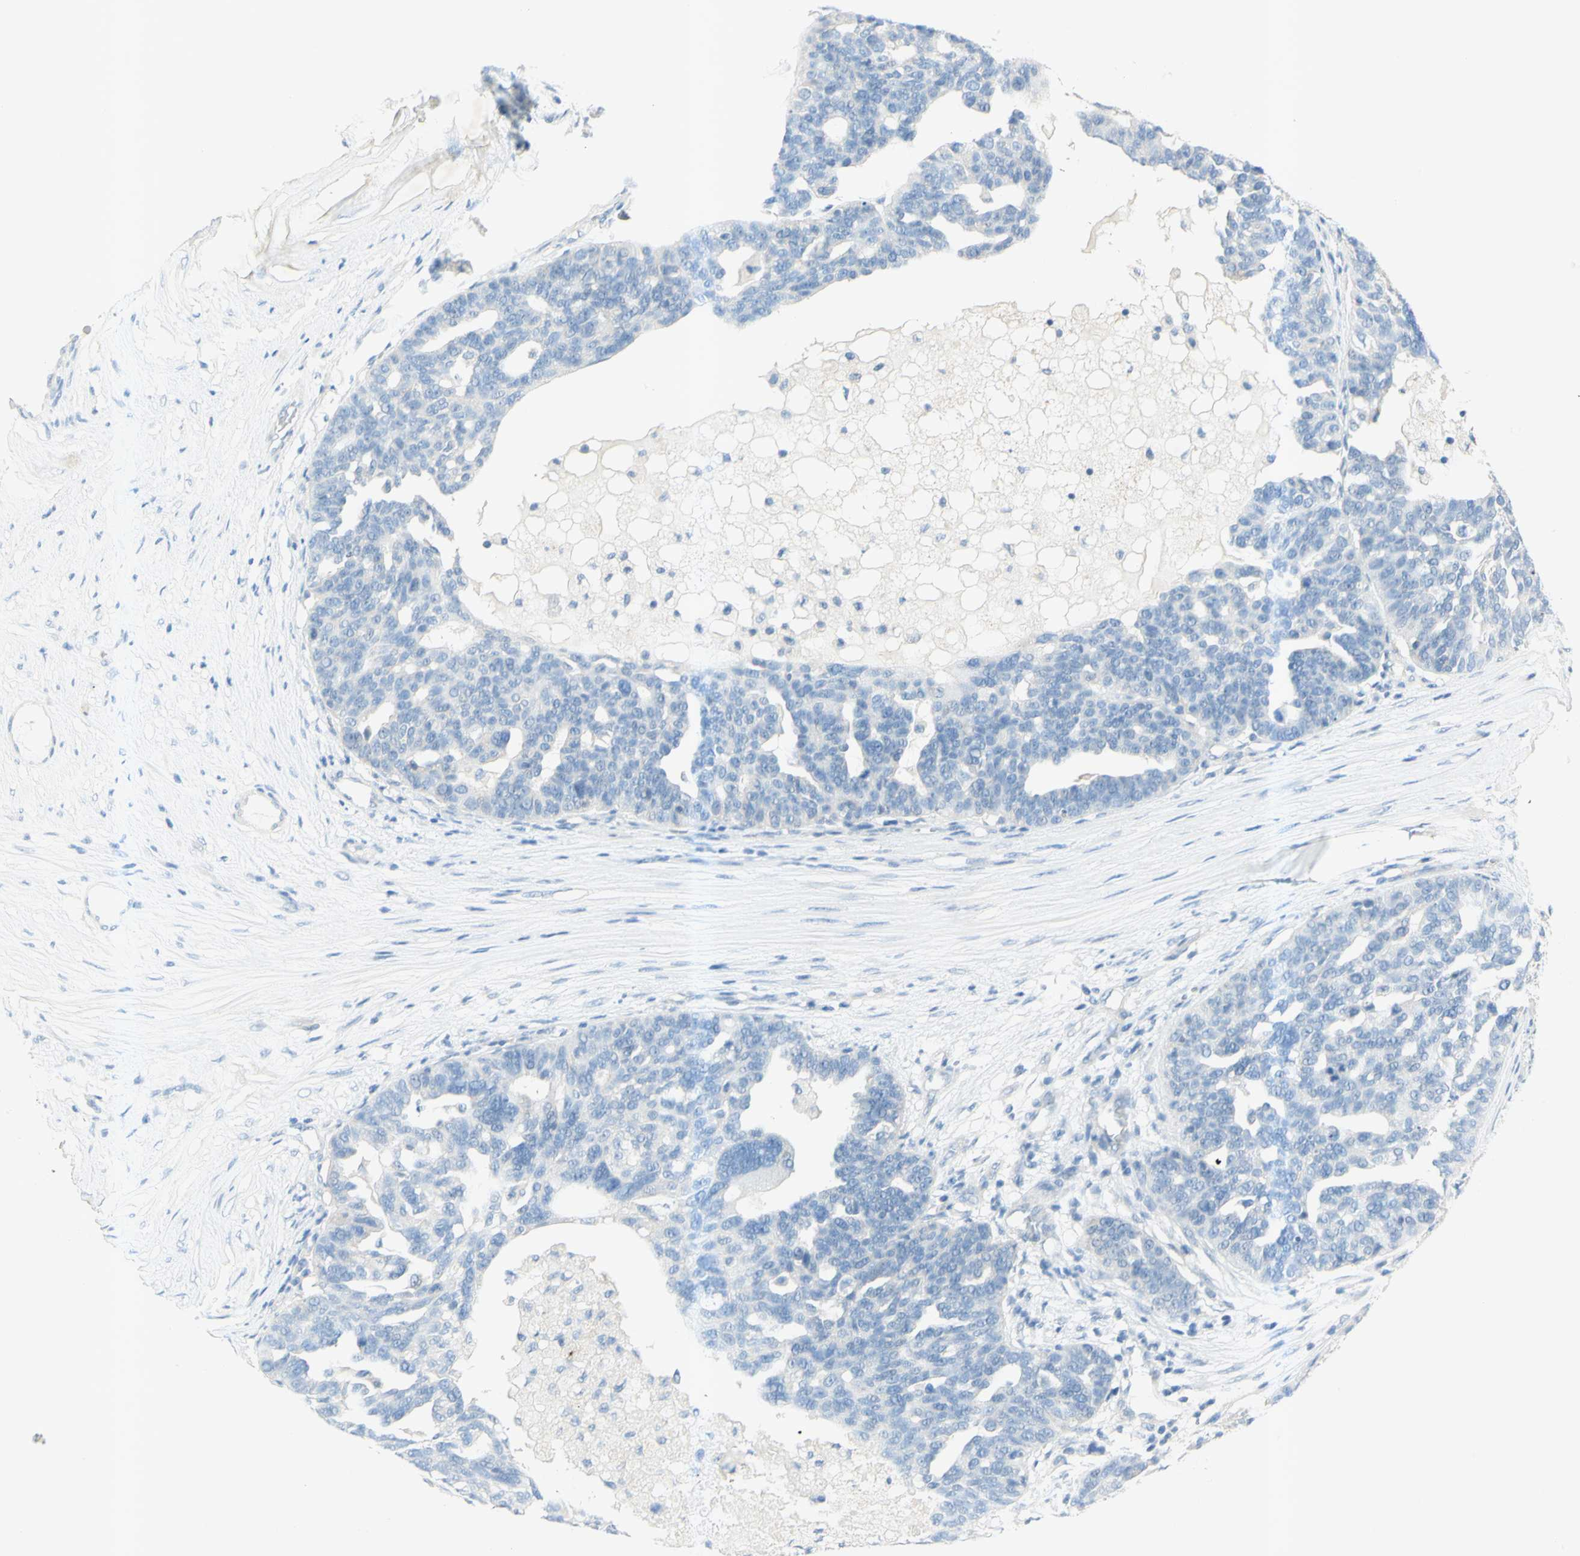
{"staining": {"intensity": "negative", "quantity": "none", "location": "none"}, "tissue": "ovarian cancer", "cell_type": "Tumor cells", "image_type": "cancer", "snomed": [{"axis": "morphology", "description": "Cystadenocarcinoma, serous, NOS"}, {"axis": "topography", "description": "Ovary"}], "caption": "Tumor cells show no significant staining in ovarian cancer. (Immunohistochemistry, brightfield microscopy, high magnification).", "gene": "GDF15", "patient": {"sex": "female", "age": 59}}